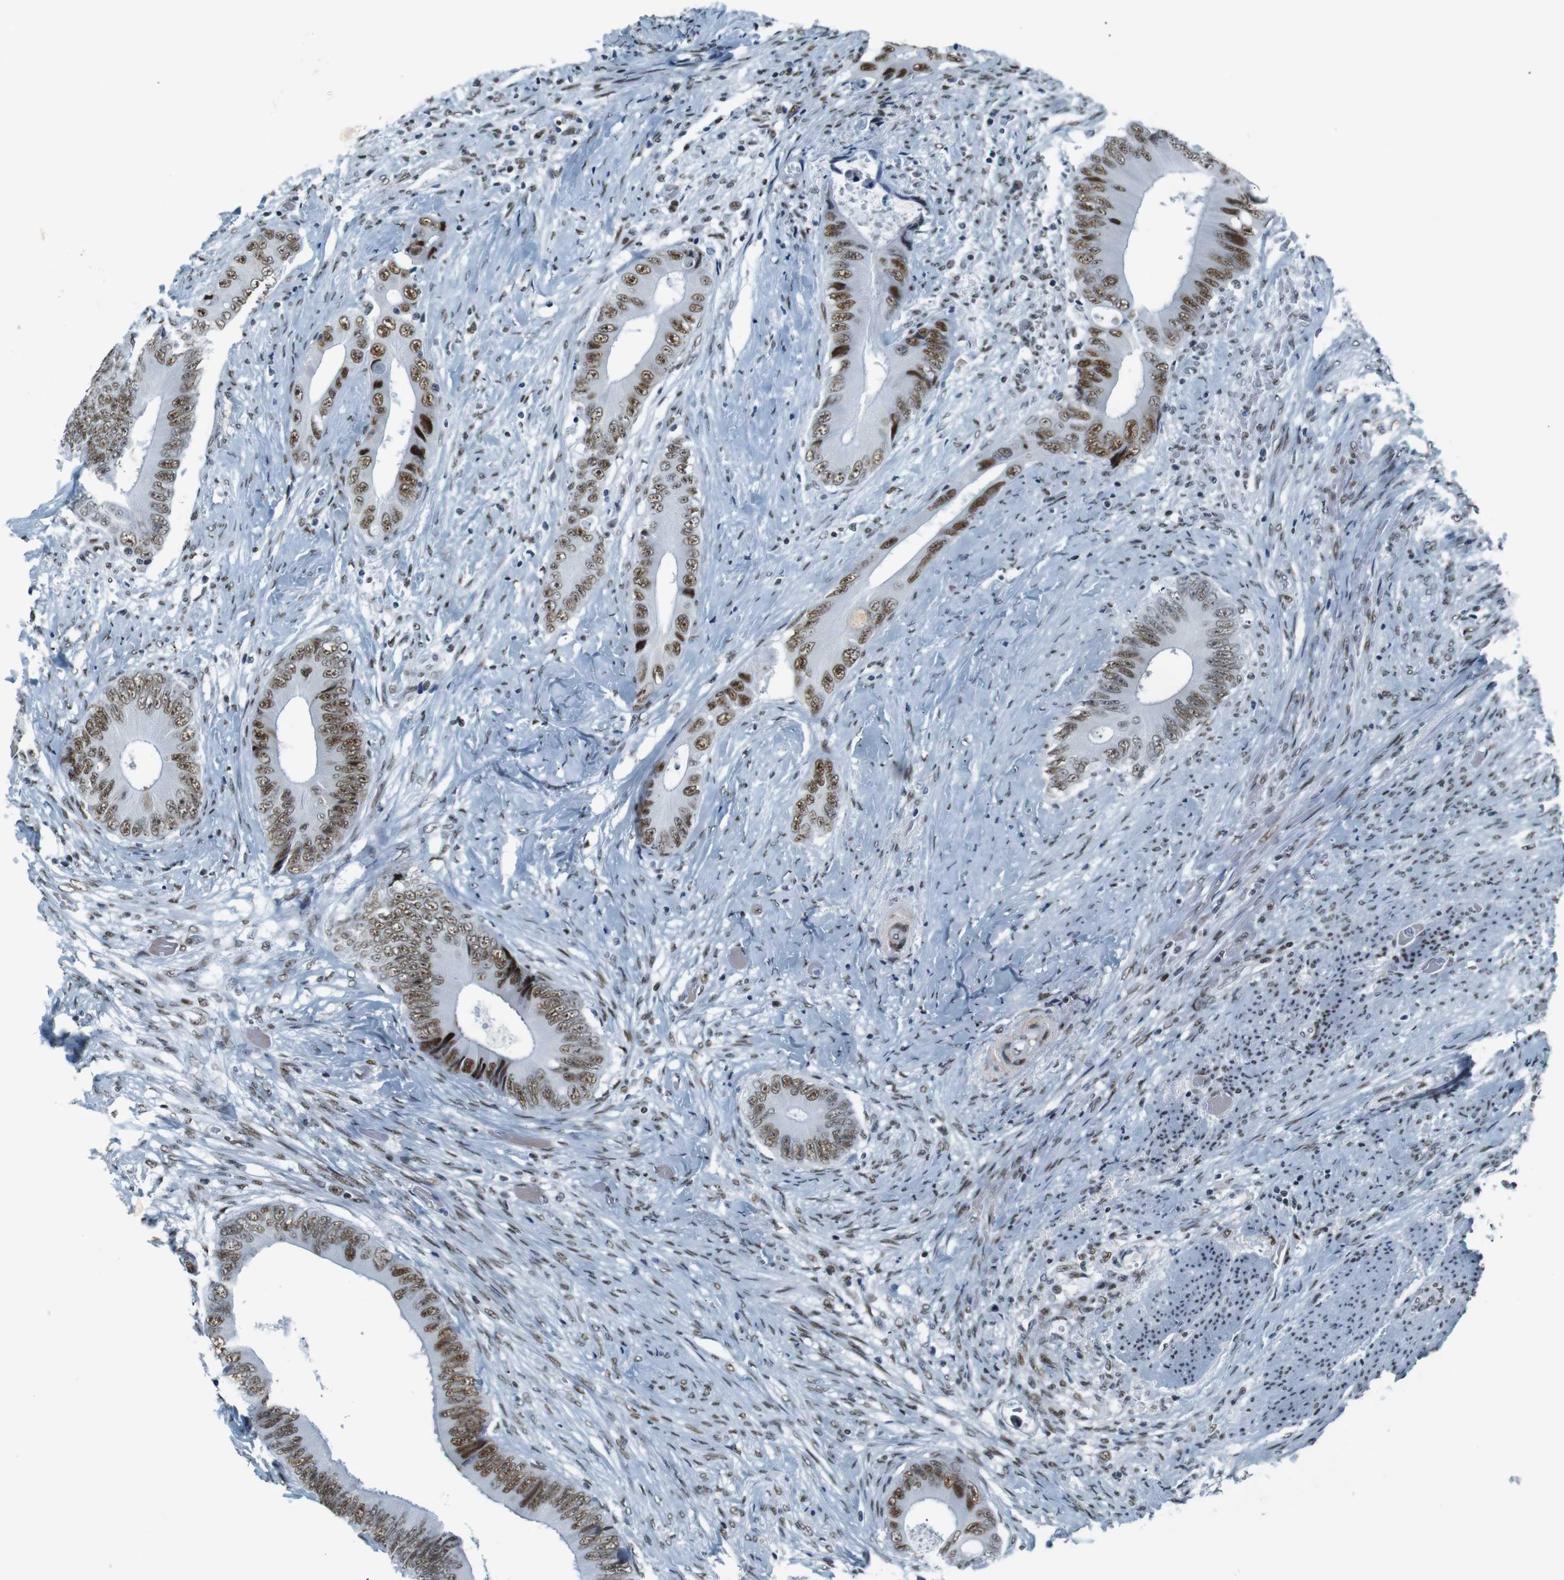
{"staining": {"intensity": "moderate", "quantity": ">75%", "location": "nuclear"}, "tissue": "colorectal cancer", "cell_type": "Tumor cells", "image_type": "cancer", "snomed": [{"axis": "morphology", "description": "Normal tissue, NOS"}, {"axis": "morphology", "description": "Adenocarcinoma, NOS"}, {"axis": "topography", "description": "Rectum"}, {"axis": "topography", "description": "Peripheral nerve tissue"}], "caption": "Moderate nuclear protein staining is identified in about >75% of tumor cells in colorectal cancer. The protein is shown in brown color, while the nuclei are stained blue.", "gene": "HEXIM1", "patient": {"sex": "female", "age": 77}}